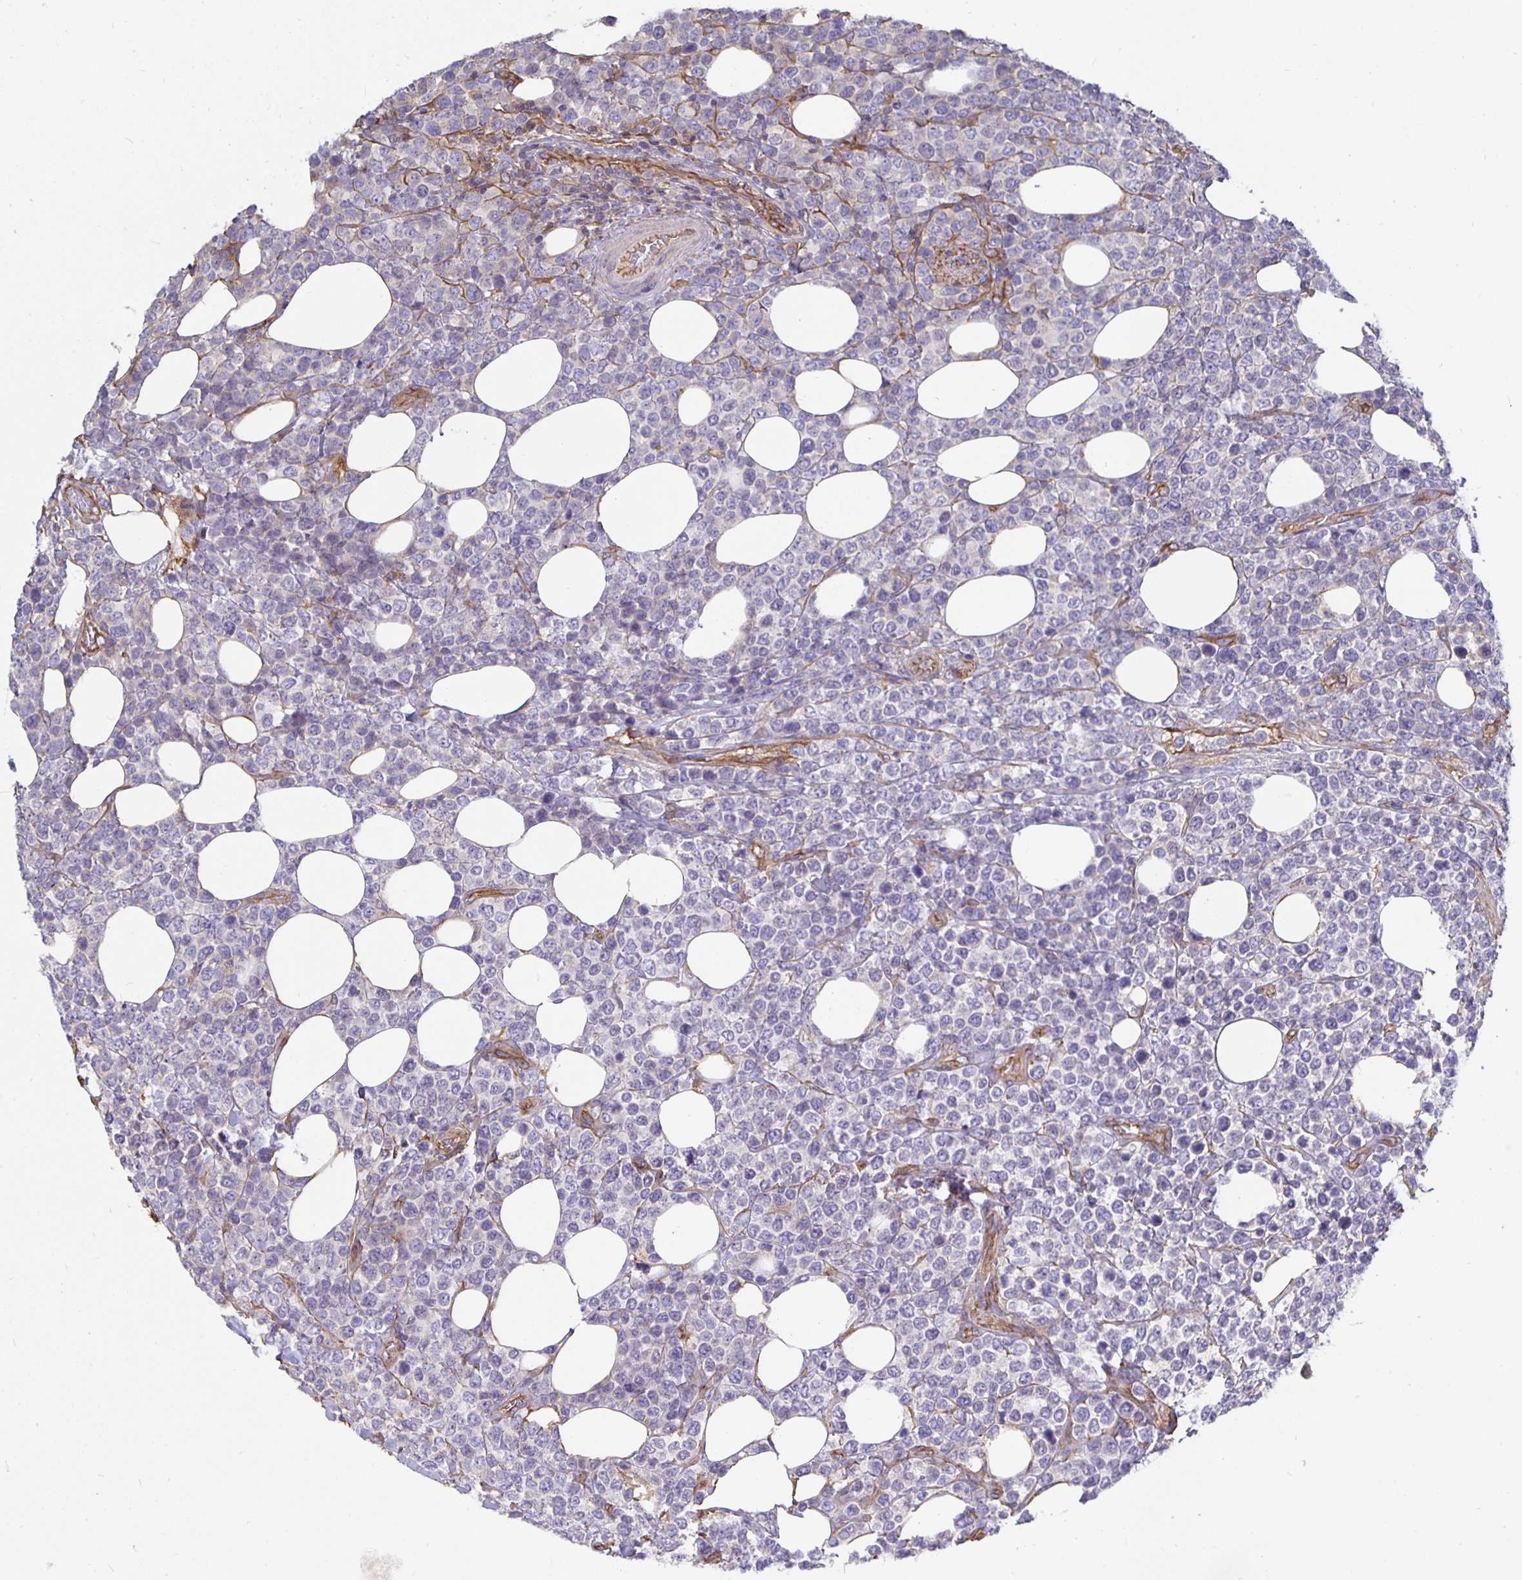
{"staining": {"intensity": "negative", "quantity": "none", "location": "none"}, "tissue": "lymphoma", "cell_type": "Tumor cells", "image_type": "cancer", "snomed": [{"axis": "morphology", "description": "Malignant lymphoma, non-Hodgkin's type, High grade"}, {"axis": "topography", "description": "Soft tissue"}], "caption": "Immunohistochemistry (IHC) of lymphoma demonstrates no staining in tumor cells.", "gene": "ARHGEF39", "patient": {"sex": "female", "age": 56}}